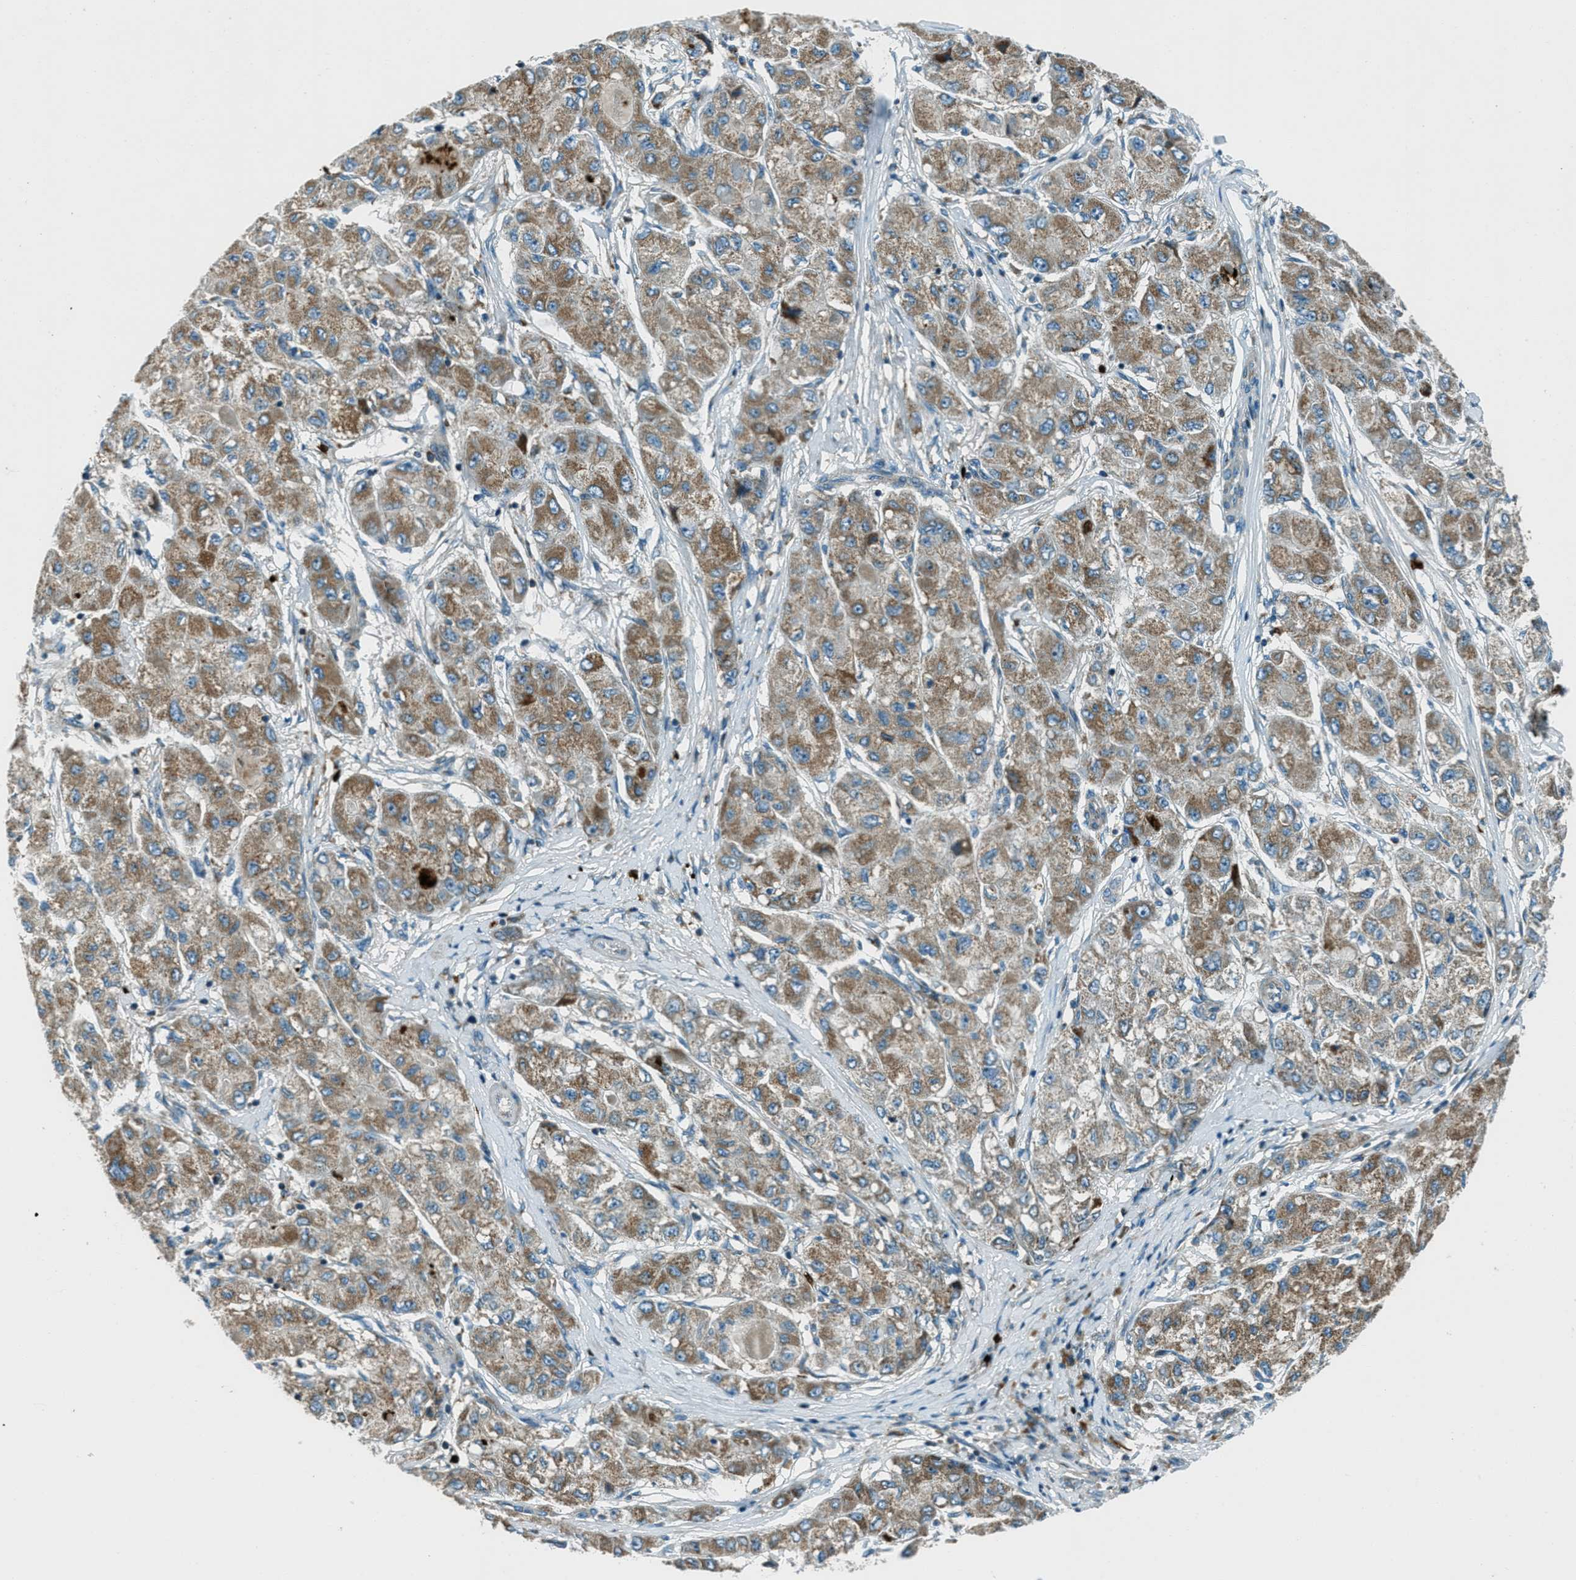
{"staining": {"intensity": "moderate", "quantity": ">75%", "location": "cytoplasmic/membranous"}, "tissue": "liver cancer", "cell_type": "Tumor cells", "image_type": "cancer", "snomed": [{"axis": "morphology", "description": "Carcinoma, Hepatocellular, NOS"}, {"axis": "topography", "description": "Liver"}], "caption": "This is a micrograph of immunohistochemistry staining of liver hepatocellular carcinoma, which shows moderate expression in the cytoplasmic/membranous of tumor cells.", "gene": "FAR1", "patient": {"sex": "male", "age": 80}}